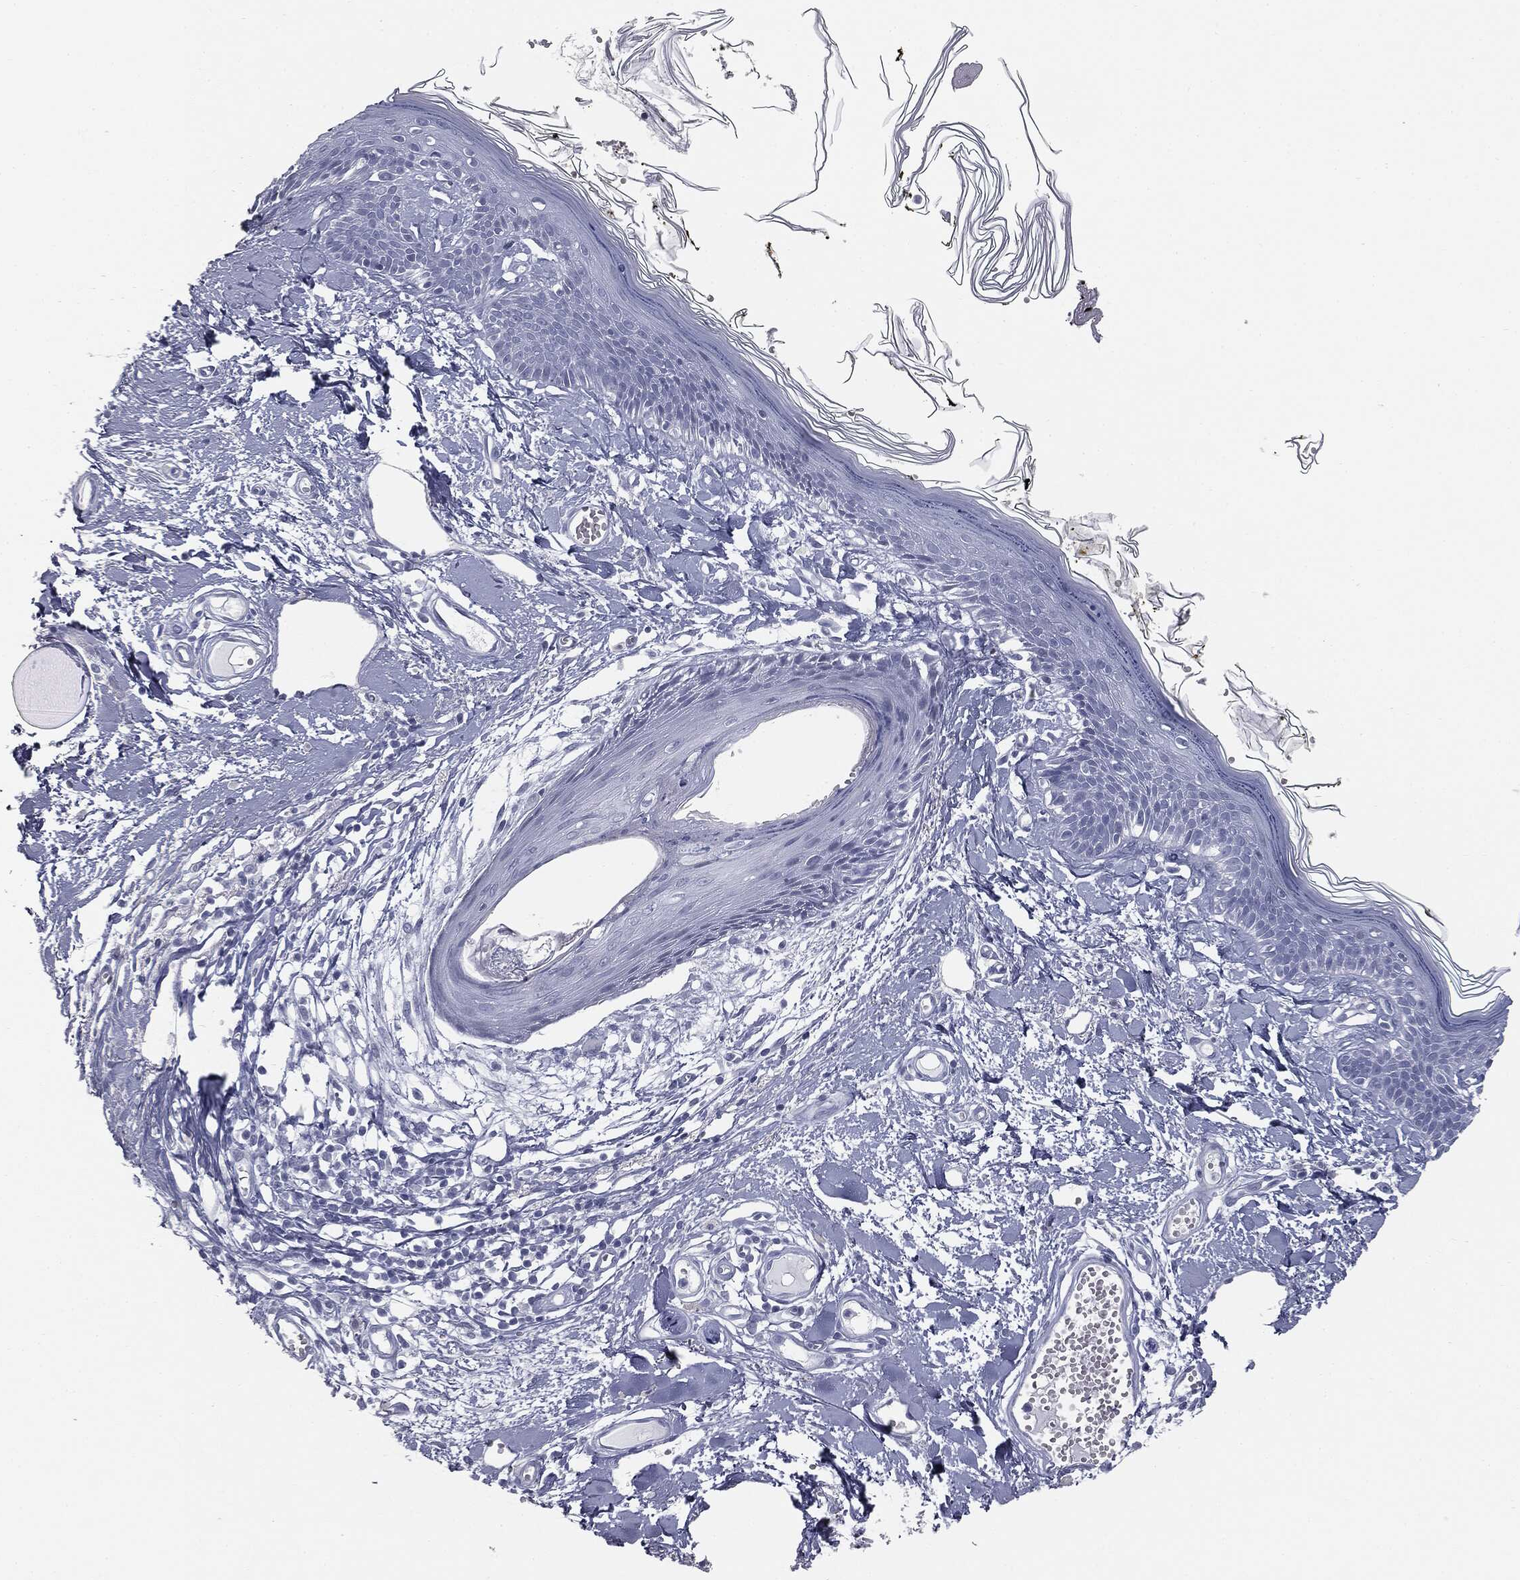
{"staining": {"intensity": "negative", "quantity": "none", "location": "none"}, "tissue": "skin", "cell_type": "Fibroblasts", "image_type": "normal", "snomed": [{"axis": "morphology", "description": "Normal tissue, NOS"}, {"axis": "topography", "description": "Skin"}], "caption": "This is an IHC micrograph of normal skin. There is no staining in fibroblasts.", "gene": "TPO", "patient": {"sex": "male", "age": 76}}